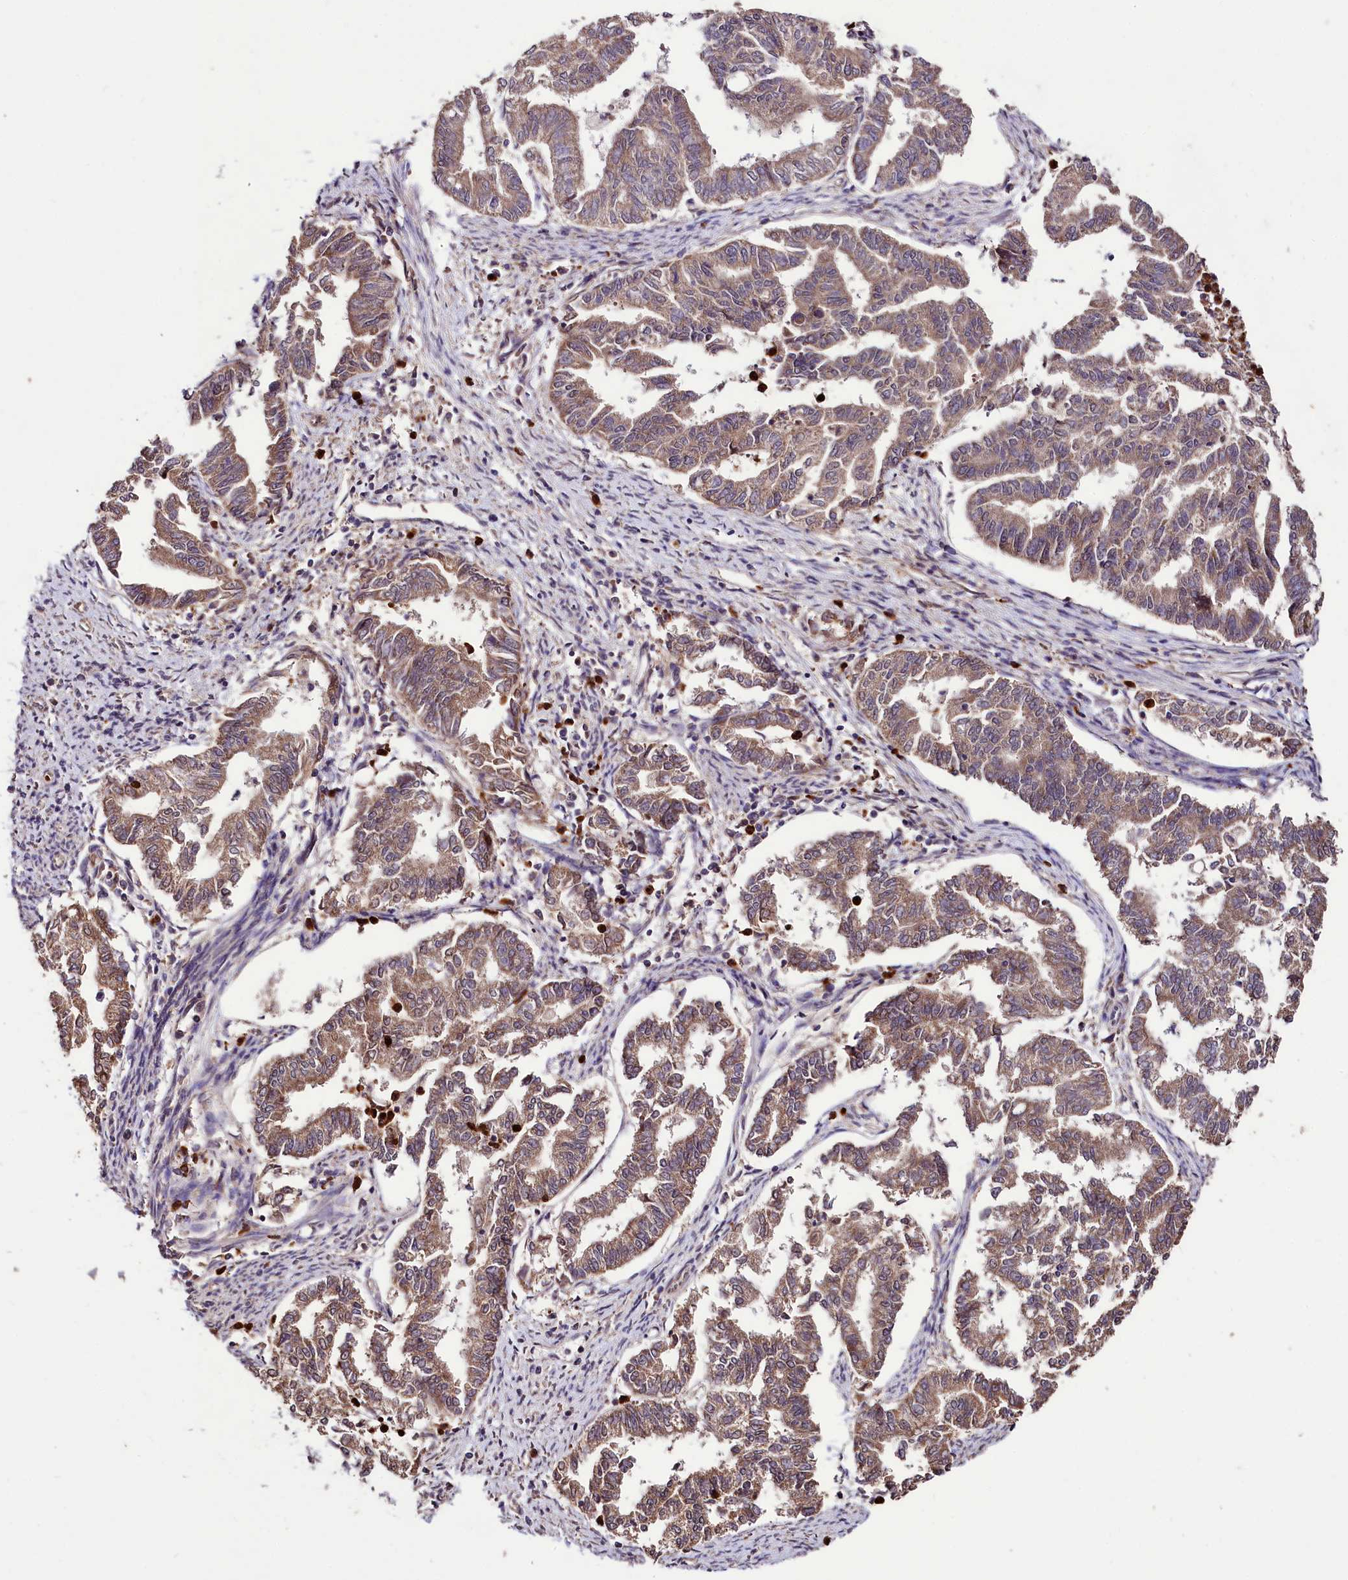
{"staining": {"intensity": "weak", "quantity": ">75%", "location": "cytoplasmic/membranous"}, "tissue": "endometrial cancer", "cell_type": "Tumor cells", "image_type": "cancer", "snomed": [{"axis": "morphology", "description": "Adenocarcinoma, NOS"}, {"axis": "topography", "description": "Endometrium"}], "caption": "Human endometrial cancer stained with a brown dye shows weak cytoplasmic/membranous positive staining in approximately >75% of tumor cells.", "gene": "KLRB1", "patient": {"sex": "female", "age": 79}}